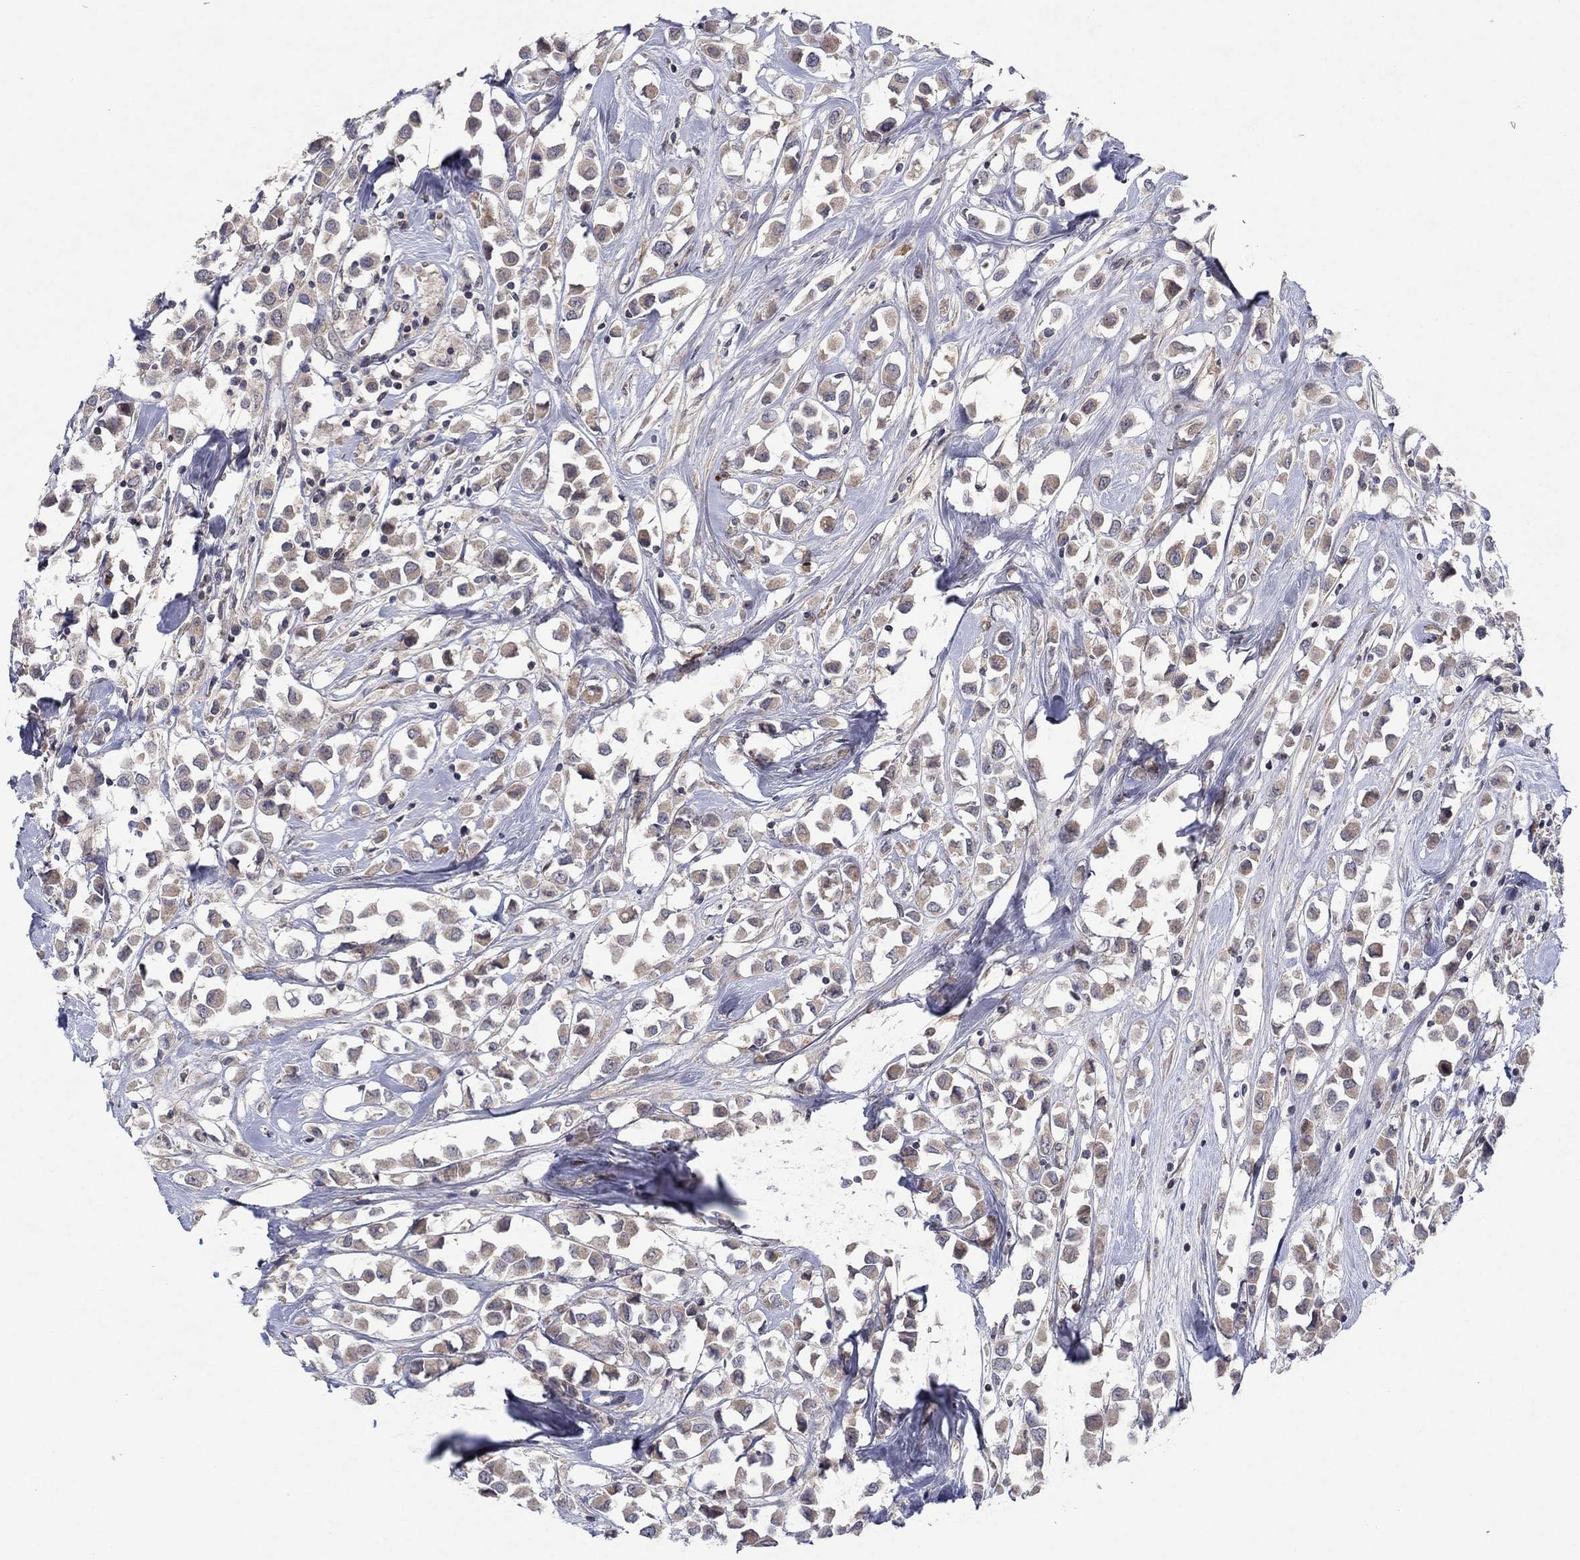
{"staining": {"intensity": "weak", "quantity": ">75%", "location": "cytoplasmic/membranous"}, "tissue": "breast cancer", "cell_type": "Tumor cells", "image_type": "cancer", "snomed": [{"axis": "morphology", "description": "Duct carcinoma"}, {"axis": "topography", "description": "Breast"}], "caption": "Infiltrating ductal carcinoma (breast) stained for a protein exhibits weak cytoplasmic/membranous positivity in tumor cells.", "gene": "IL4", "patient": {"sex": "female", "age": 61}}